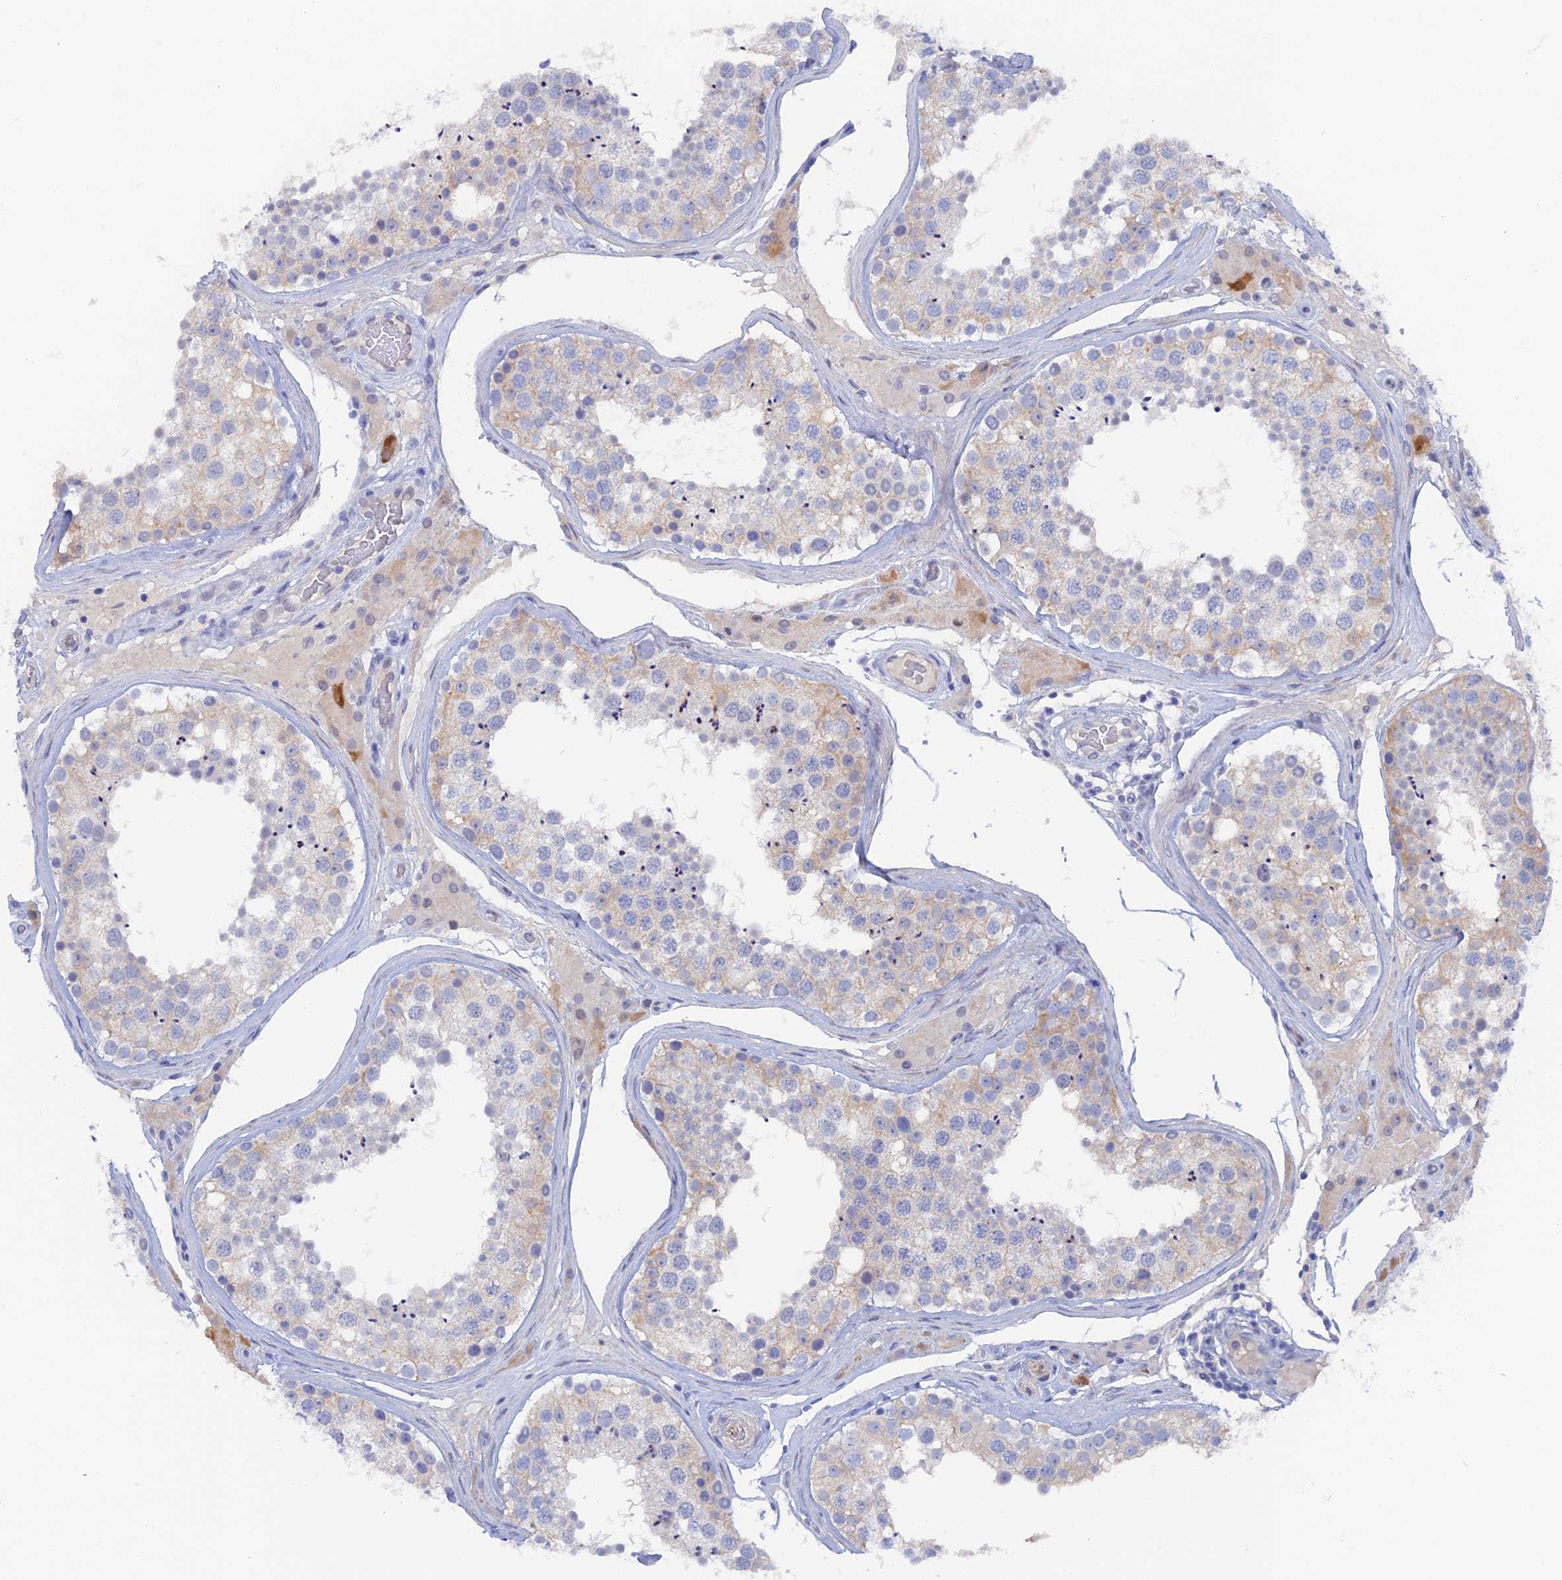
{"staining": {"intensity": "negative", "quantity": "none", "location": "none"}, "tissue": "testis", "cell_type": "Cells in seminiferous ducts", "image_type": "normal", "snomed": [{"axis": "morphology", "description": "Normal tissue, NOS"}, {"axis": "topography", "description": "Testis"}], "caption": "Immunohistochemistry (IHC) photomicrograph of benign testis: testis stained with DAB (3,3'-diaminobenzidine) demonstrates no significant protein expression in cells in seminiferous ducts.", "gene": "DACT3", "patient": {"sex": "male", "age": 46}}